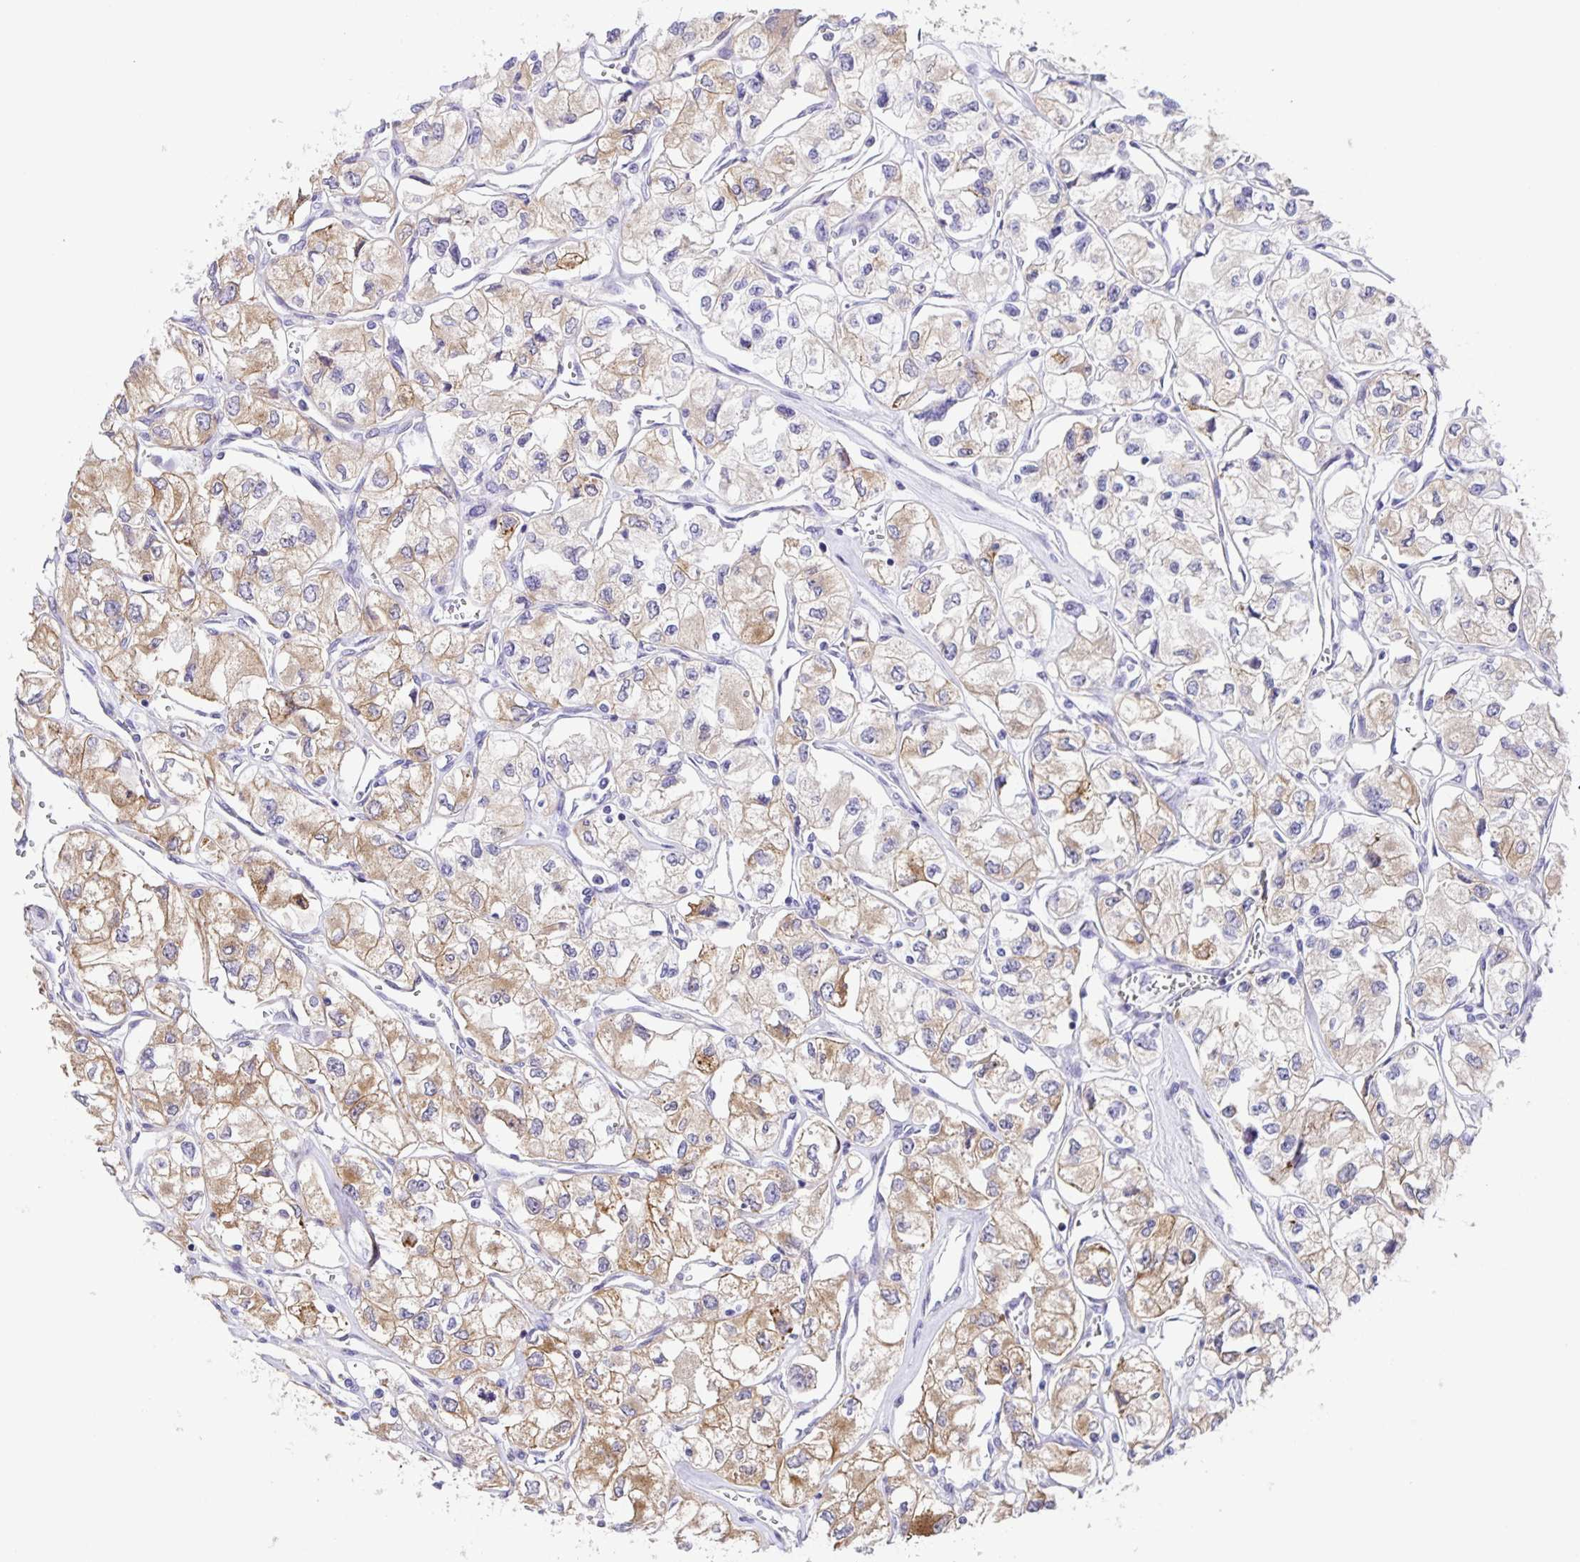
{"staining": {"intensity": "weak", "quantity": ">75%", "location": "cytoplasmic/membranous"}, "tissue": "renal cancer", "cell_type": "Tumor cells", "image_type": "cancer", "snomed": [{"axis": "morphology", "description": "Adenocarcinoma, NOS"}, {"axis": "topography", "description": "Kidney"}], "caption": "Adenocarcinoma (renal) was stained to show a protein in brown. There is low levels of weak cytoplasmic/membranous staining in approximately >75% of tumor cells.", "gene": "PRR36", "patient": {"sex": "female", "age": 59}}